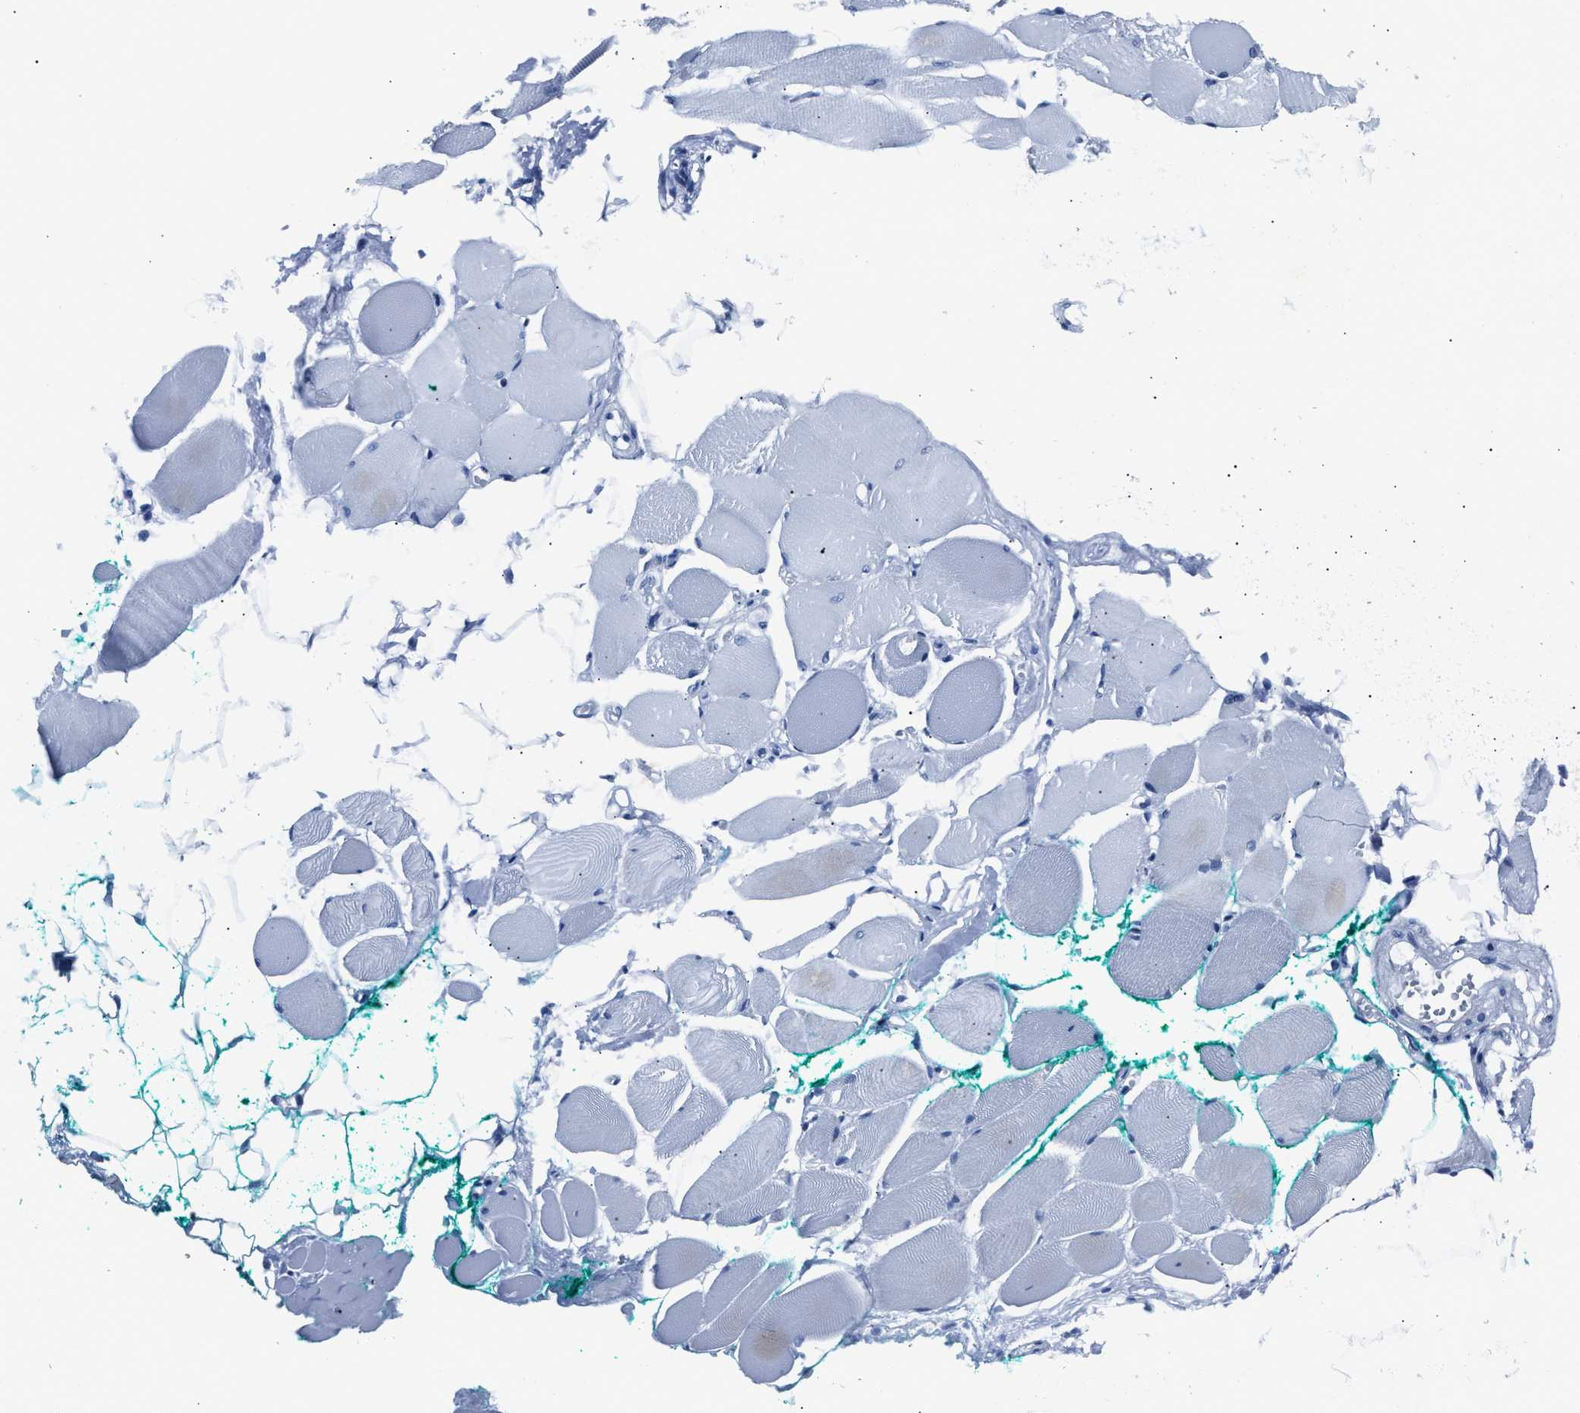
{"staining": {"intensity": "negative", "quantity": "none", "location": "none"}, "tissue": "skeletal muscle", "cell_type": "Myocytes", "image_type": "normal", "snomed": [{"axis": "morphology", "description": "Normal tissue, NOS"}, {"axis": "topography", "description": "Skeletal muscle"}, {"axis": "topography", "description": "Peripheral nerve tissue"}], "caption": "Micrograph shows no significant protein staining in myocytes of unremarkable skeletal muscle.", "gene": "AMACR", "patient": {"sex": "female", "age": 84}}